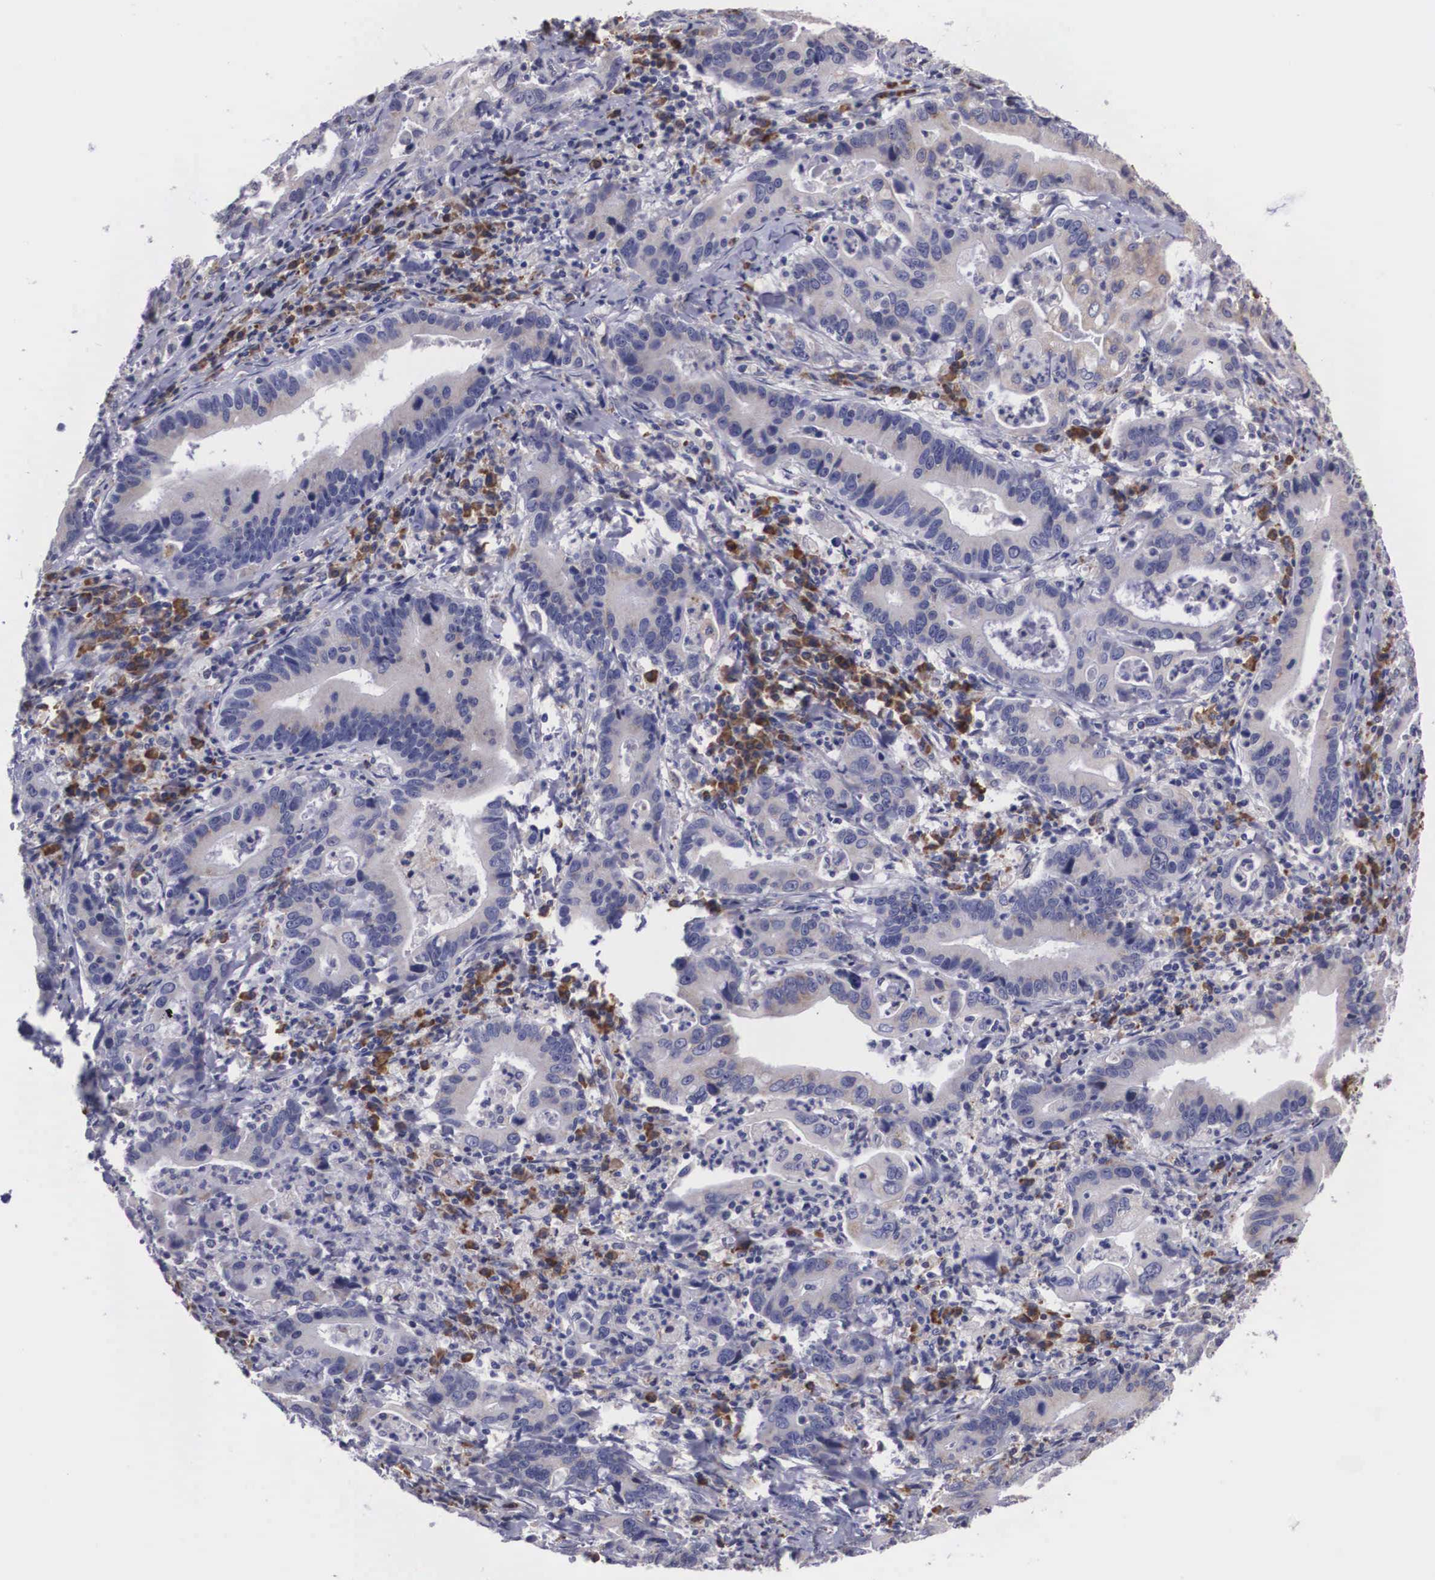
{"staining": {"intensity": "negative", "quantity": "none", "location": "none"}, "tissue": "stomach cancer", "cell_type": "Tumor cells", "image_type": "cancer", "snomed": [{"axis": "morphology", "description": "Adenocarcinoma, NOS"}, {"axis": "topography", "description": "Stomach, upper"}], "caption": "This is an immunohistochemistry image of human stomach cancer. There is no staining in tumor cells.", "gene": "CRELD2", "patient": {"sex": "male", "age": 63}}